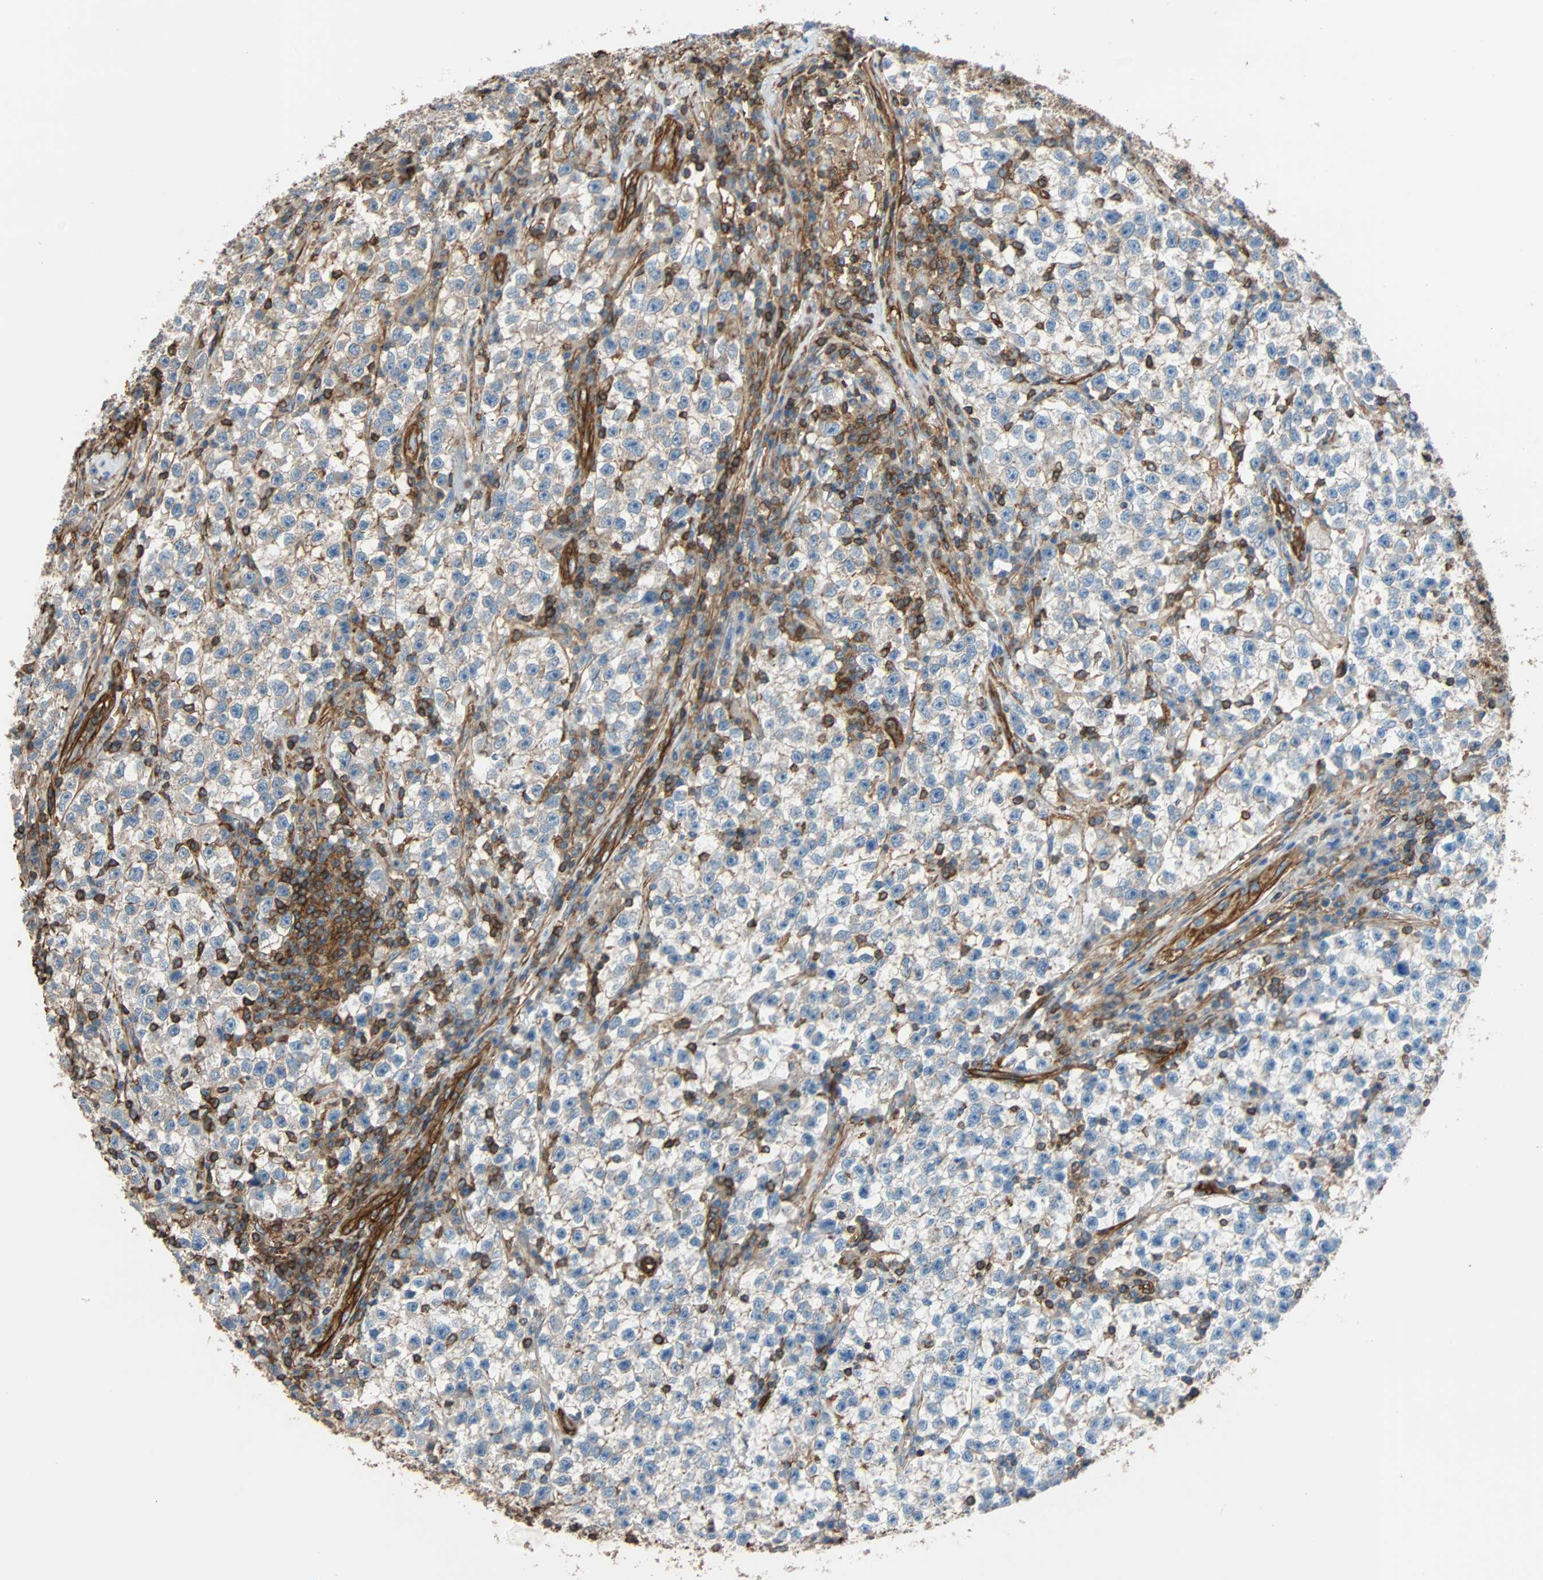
{"staining": {"intensity": "negative", "quantity": "none", "location": "none"}, "tissue": "testis cancer", "cell_type": "Tumor cells", "image_type": "cancer", "snomed": [{"axis": "morphology", "description": "Seminoma, NOS"}, {"axis": "topography", "description": "Testis"}], "caption": "DAB immunohistochemical staining of human testis cancer (seminoma) displays no significant positivity in tumor cells.", "gene": "GALNT10", "patient": {"sex": "male", "age": 22}}